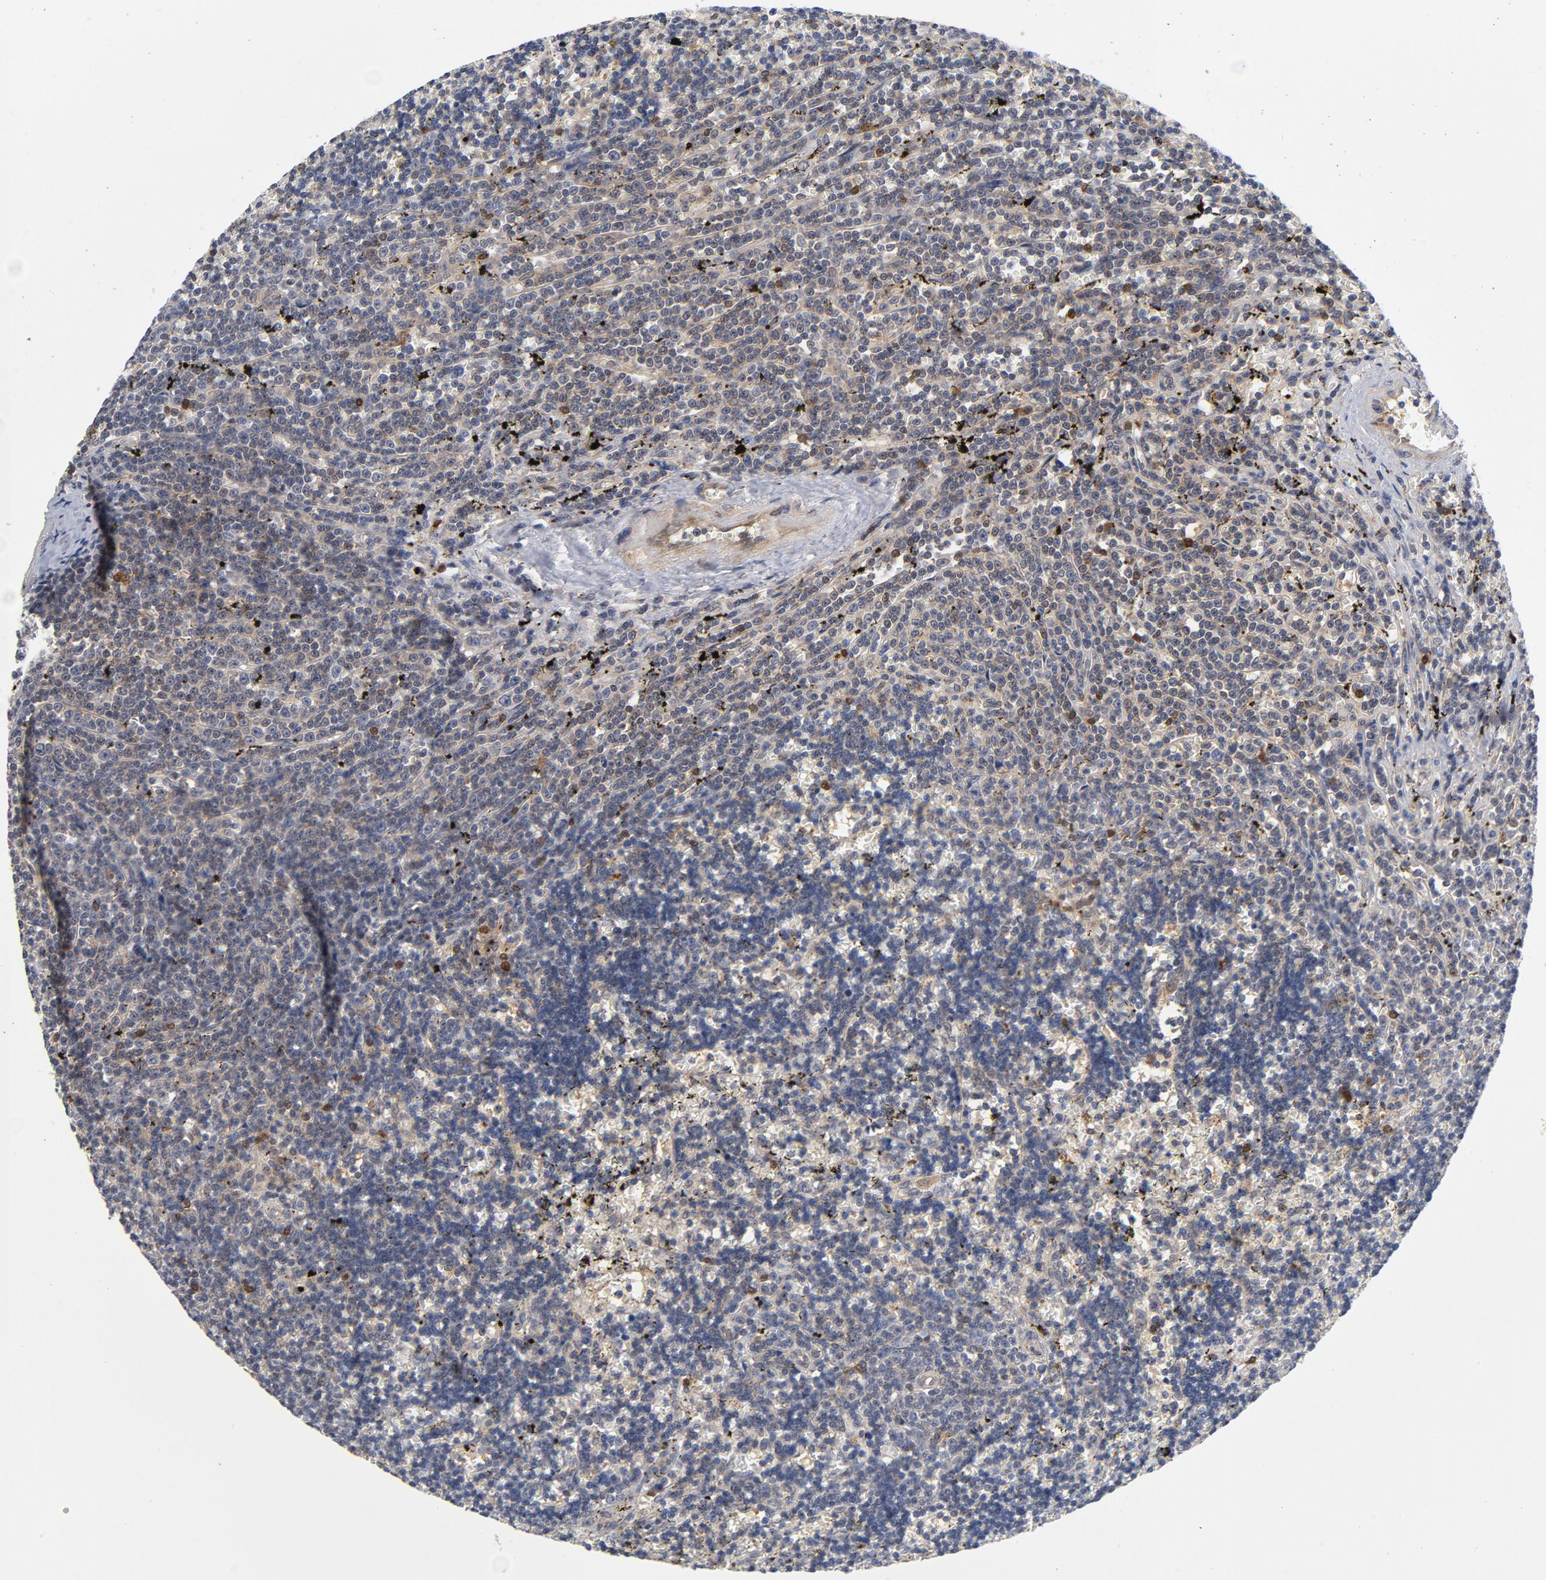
{"staining": {"intensity": "moderate", "quantity": "<25%", "location": "cytoplasmic/membranous"}, "tissue": "lymphoma", "cell_type": "Tumor cells", "image_type": "cancer", "snomed": [{"axis": "morphology", "description": "Malignant lymphoma, non-Hodgkin's type, Low grade"}, {"axis": "topography", "description": "Spleen"}], "caption": "Protein expression analysis of human lymphoma reveals moderate cytoplasmic/membranous staining in about <25% of tumor cells. (DAB IHC with brightfield microscopy, high magnification).", "gene": "TRADD", "patient": {"sex": "male", "age": 60}}